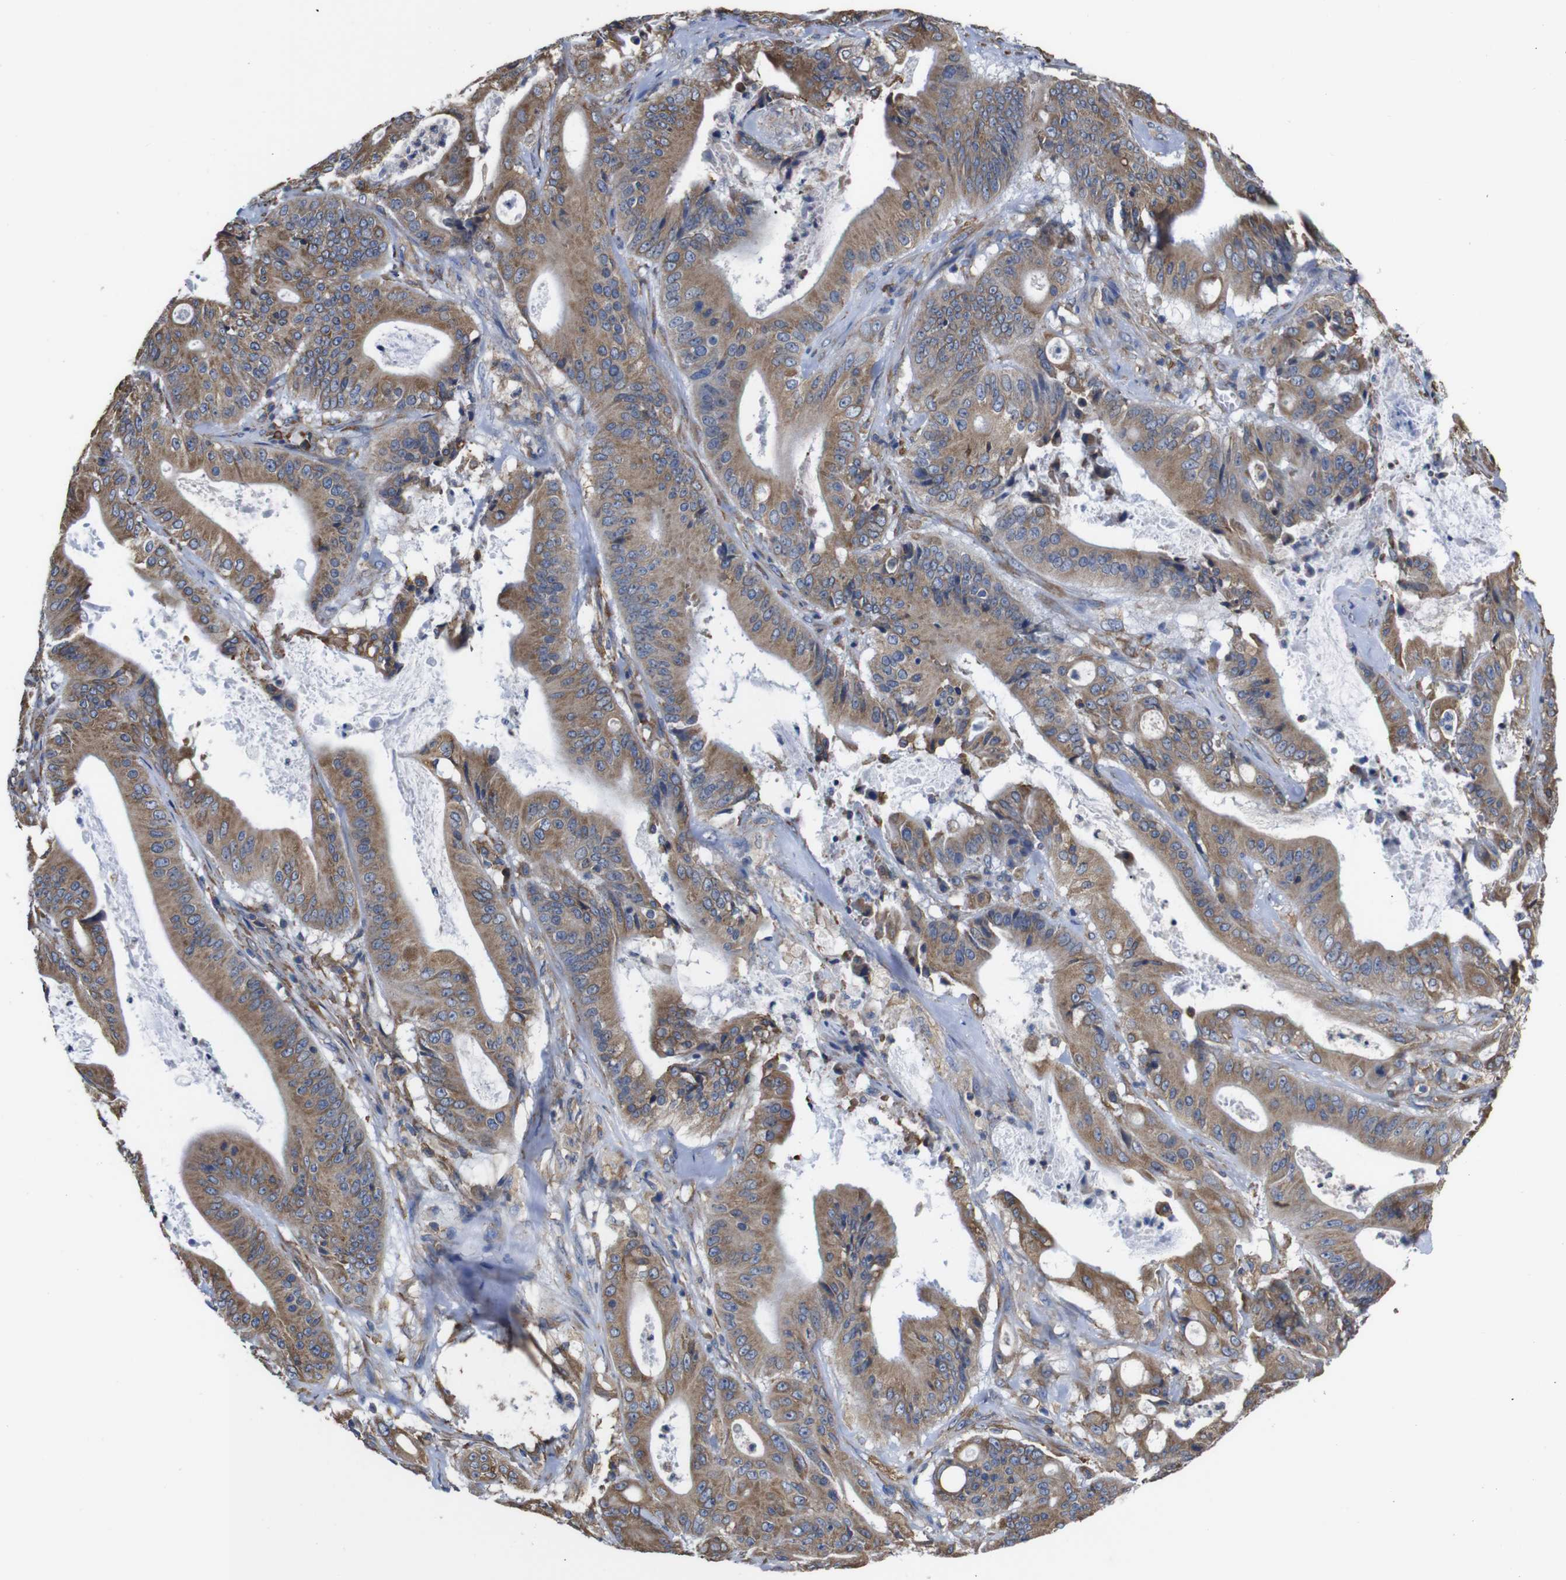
{"staining": {"intensity": "moderate", "quantity": ">75%", "location": "cytoplasmic/membranous"}, "tissue": "pancreatic cancer", "cell_type": "Tumor cells", "image_type": "cancer", "snomed": [{"axis": "morphology", "description": "Normal tissue, NOS"}, {"axis": "topography", "description": "Lymph node"}], "caption": "Immunohistochemistry histopathology image of neoplastic tissue: pancreatic cancer stained using immunohistochemistry reveals medium levels of moderate protein expression localized specifically in the cytoplasmic/membranous of tumor cells, appearing as a cytoplasmic/membranous brown color.", "gene": "PPIB", "patient": {"sex": "male", "age": 62}}